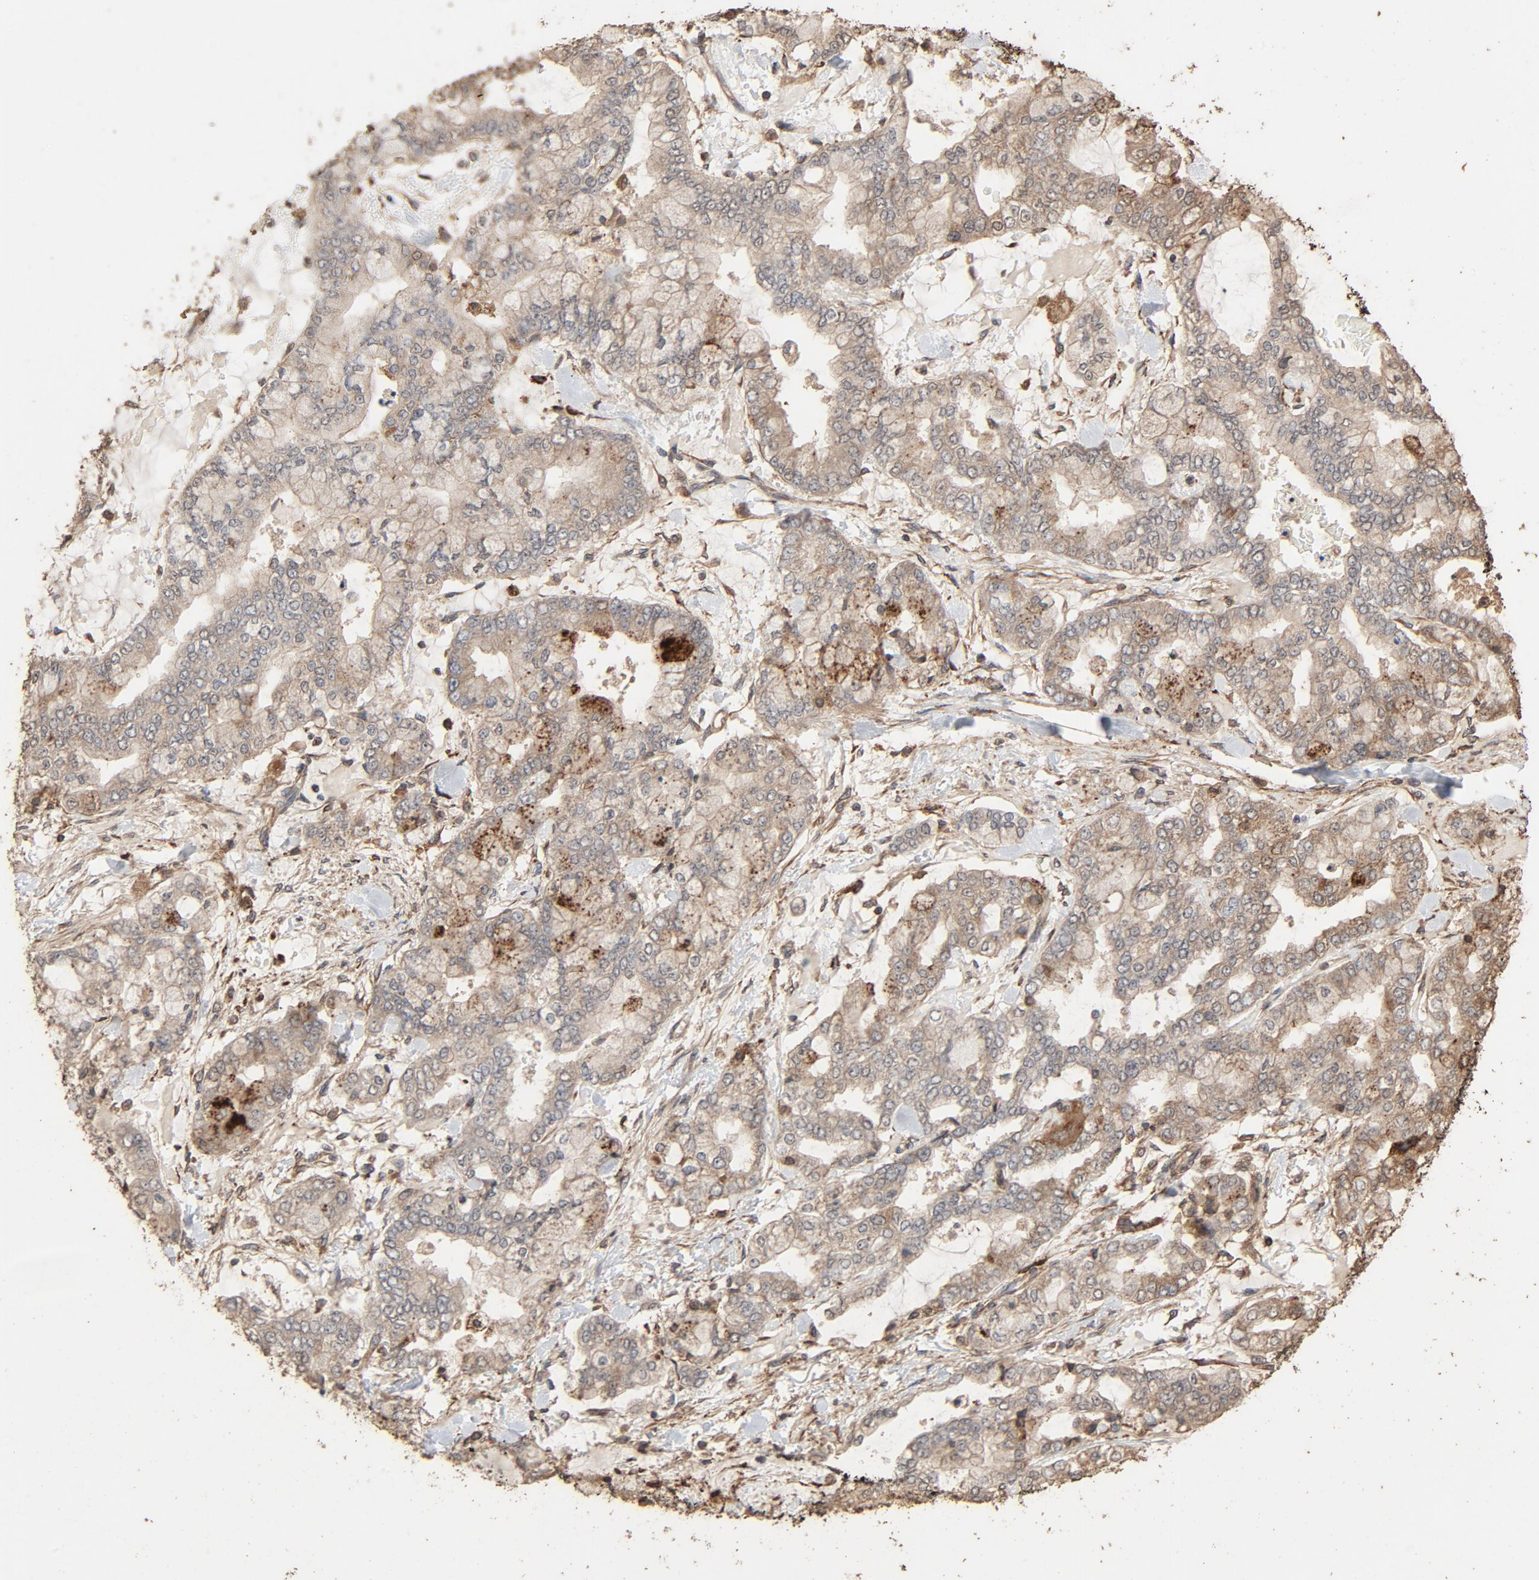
{"staining": {"intensity": "moderate", "quantity": "25%-75%", "location": "cytoplasmic/membranous"}, "tissue": "stomach cancer", "cell_type": "Tumor cells", "image_type": "cancer", "snomed": [{"axis": "morphology", "description": "Normal tissue, NOS"}, {"axis": "morphology", "description": "Adenocarcinoma, NOS"}, {"axis": "topography", "description": "Stomach, upper"}, {"axis": "topography", "description": "Stomach"}], "caption": "Immunohistochemistry (IHC) histopathology image of human stomach cancer (adenocarcinoma) stained for a protein (brown), which demonstrates medium levels of moderate cytoplasmic/membranous staining in about 25%-75% of tumor cells.", "gene": "RPS6KA6", "patient": {"sex": "male", "age": 76}}